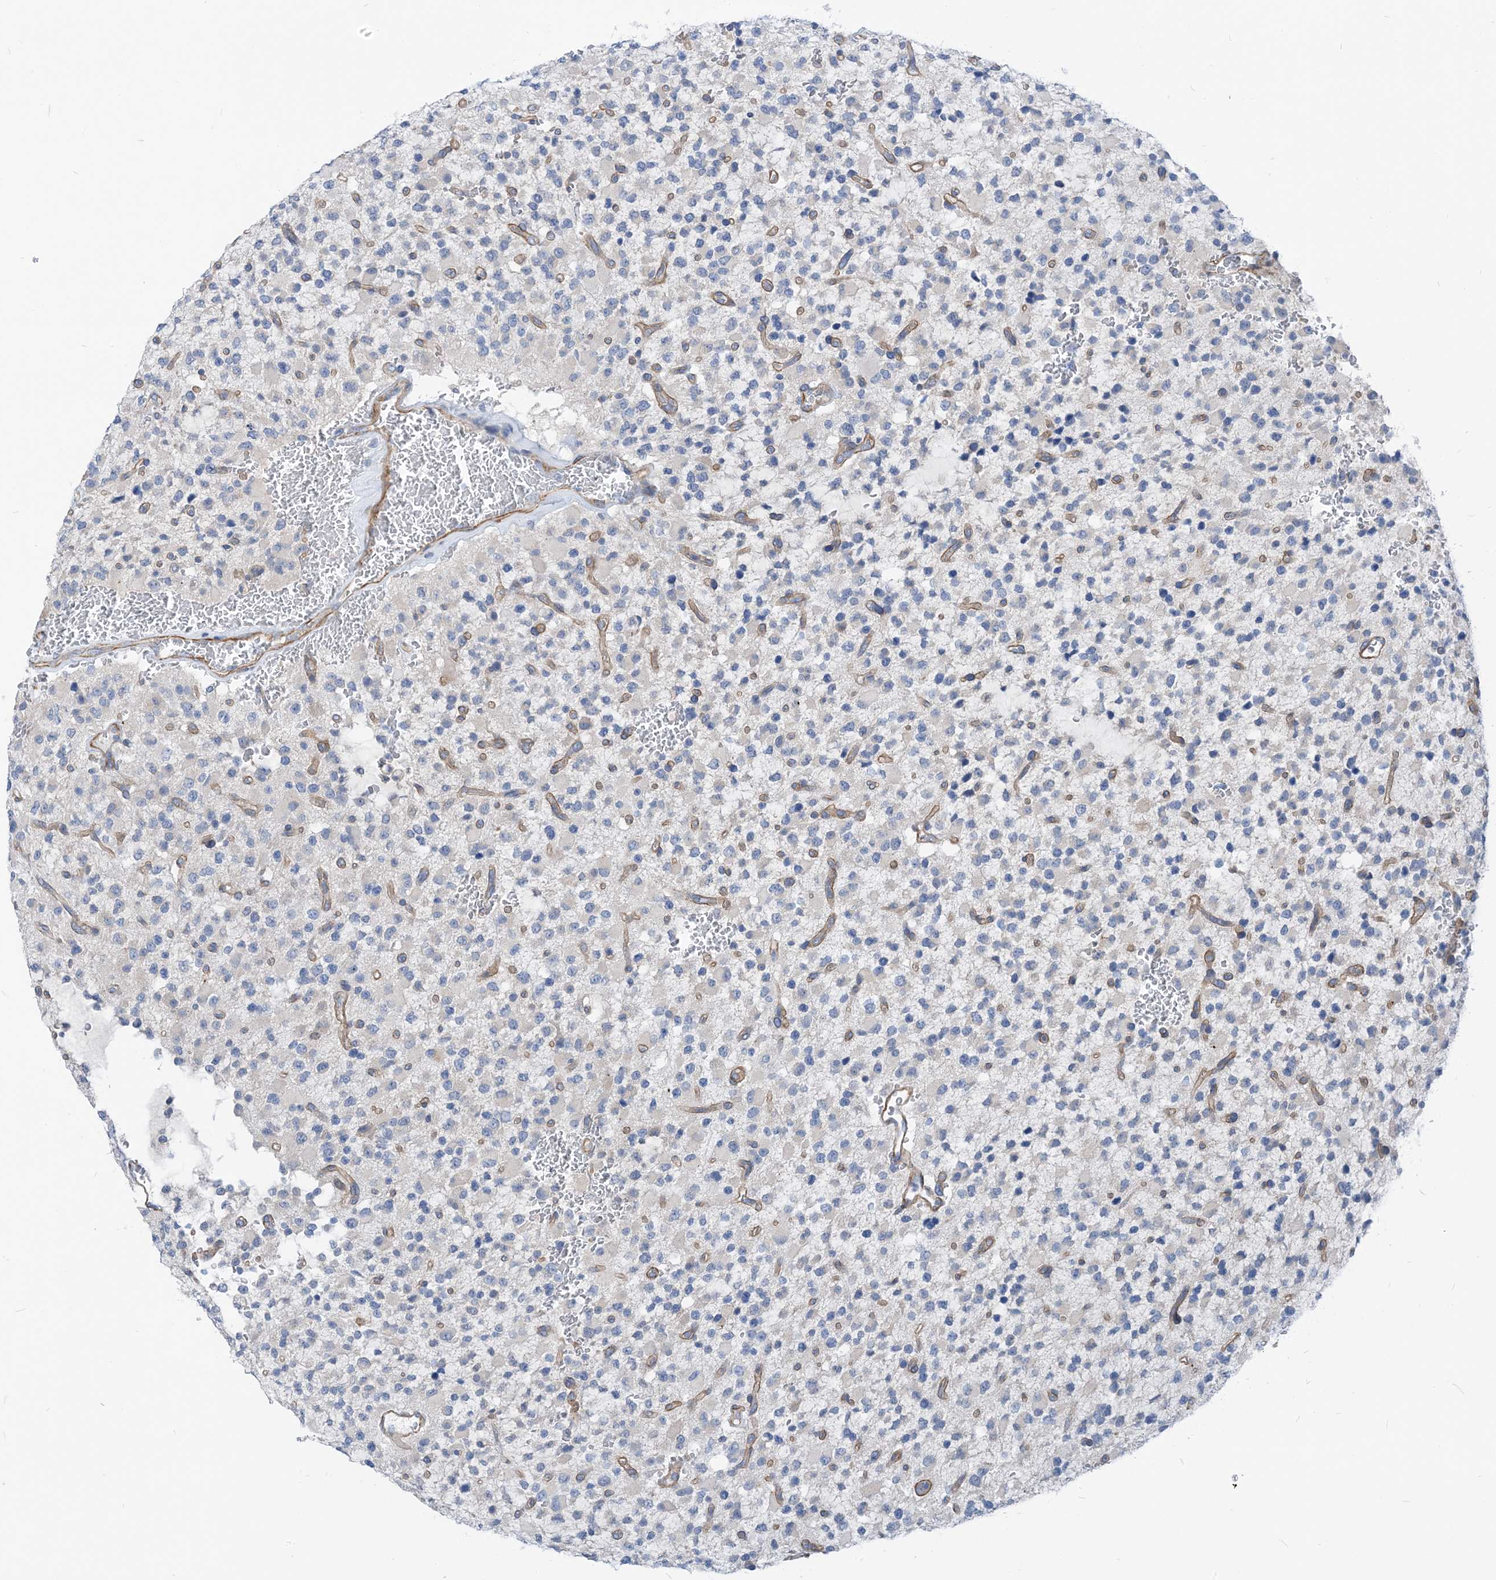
{"staining": {"intensity": "negative", "quantity": "none", "location": "none"}, "tissue": "glioma", "cell_type": "Tumor cells", "image_type": "cancer", "snomed": [{"axis": "morphology", "description": "Glioma, malignant, High grade"}, {"axis": "topography", "description": "Brain"}], "caption": "This is an IHC histopathology image of human malignant high-grade glioma. There is no positivity in tumor cells.", "gene": "PLEKHA3", "patient": {"sex": "male", "age": 34}}